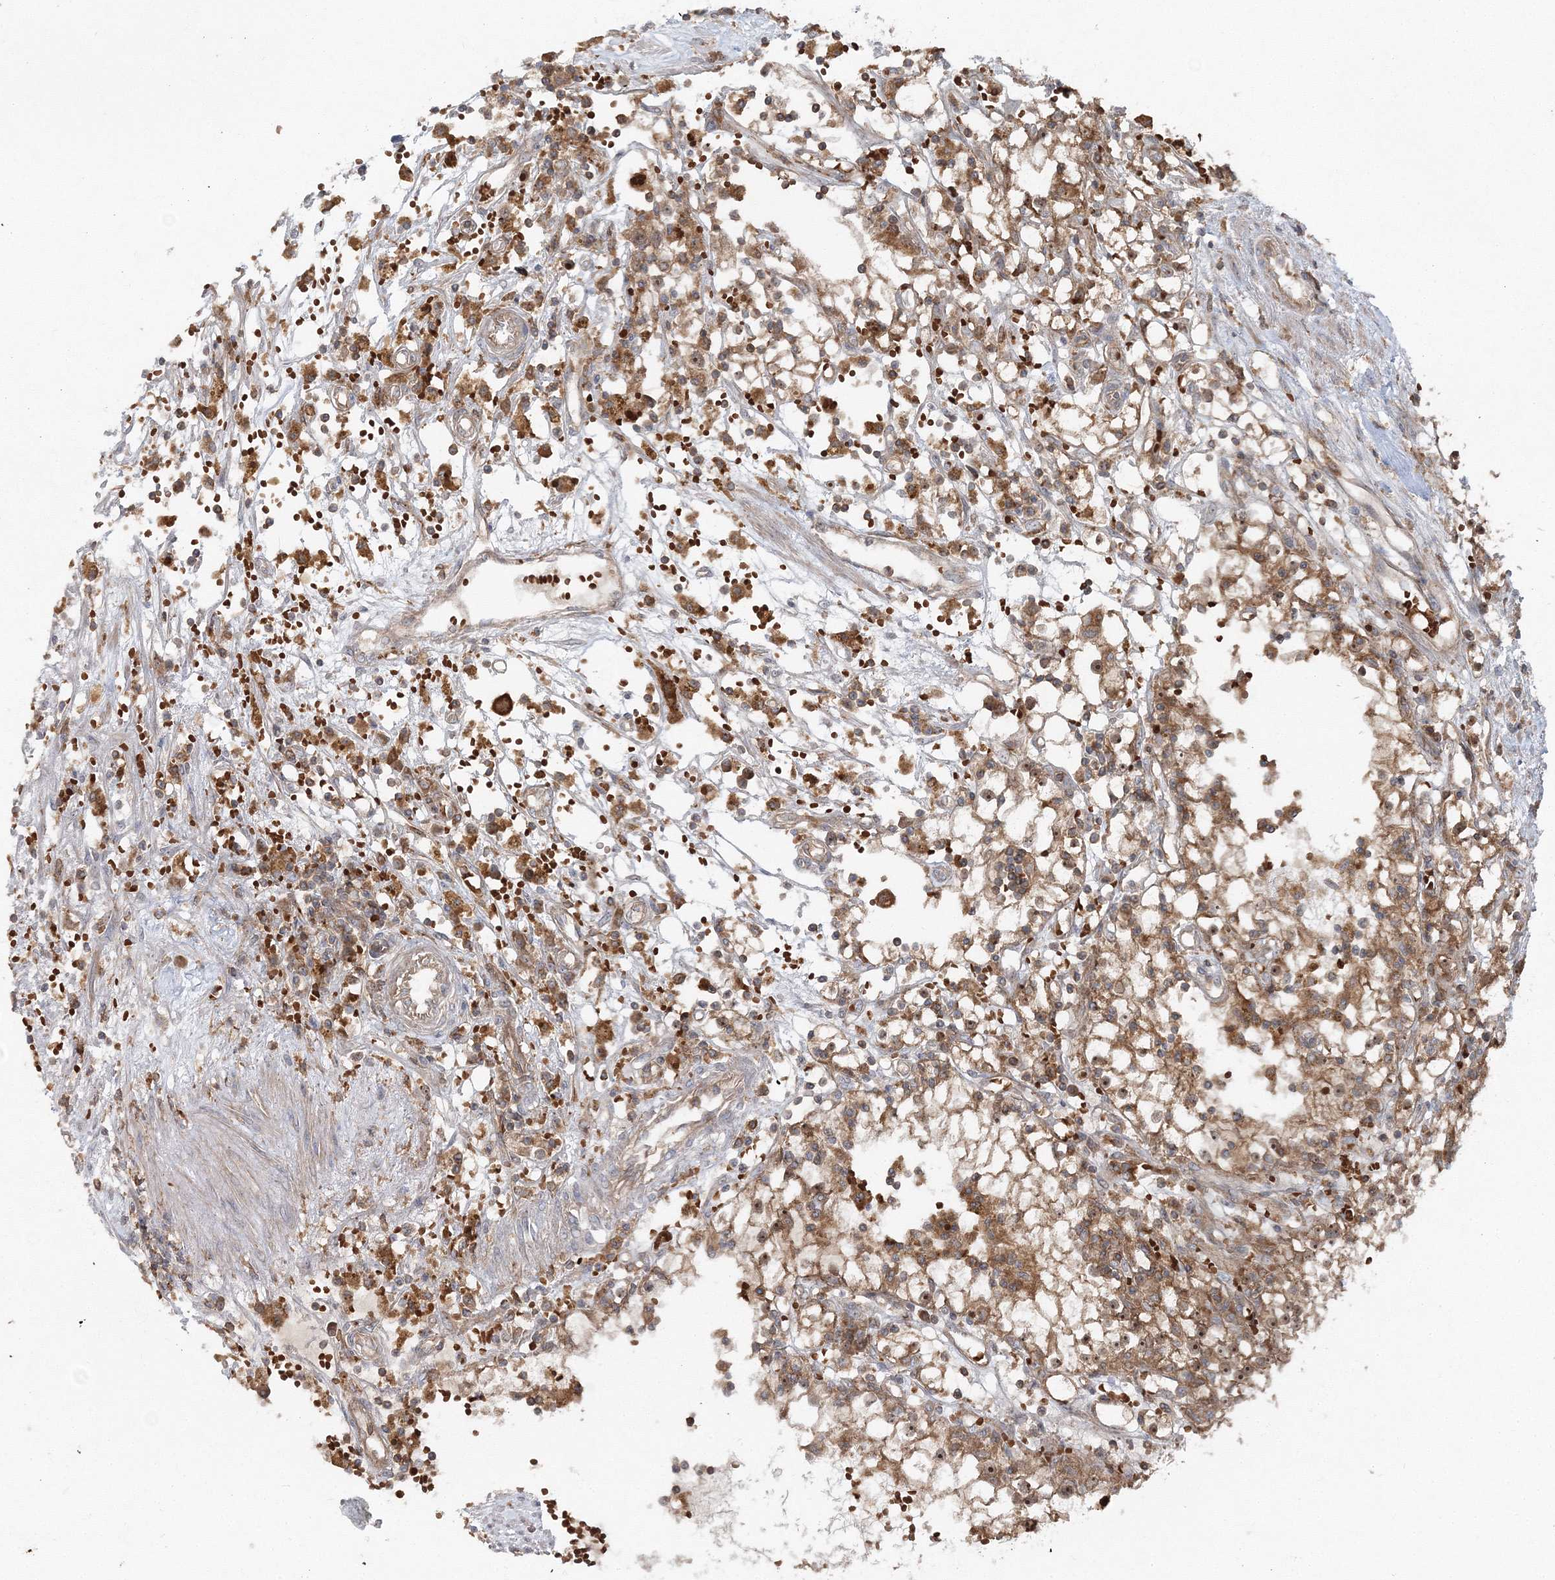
{"staining": {"intensity": "weak", "quantity": ">75%", "location": "cytoplasmic/membranous"}, "tissue": "renal cancer", "cell_type": "Tumor cells", "image_type": "cancer", "snomed": [{"axis": "morphology", "description": "Adenocarcinoma, NOS"}, {"axis": "topography", "description": "Kidney"}], "caption": "This is a histology image of IHC staining of renal cancer (adenocarcinoma), which shows weak staining in the cytoplasmic/membranous of tumor cells.", "gene": "PCBD2", "patient": {"sex": "male", "age": 56}}